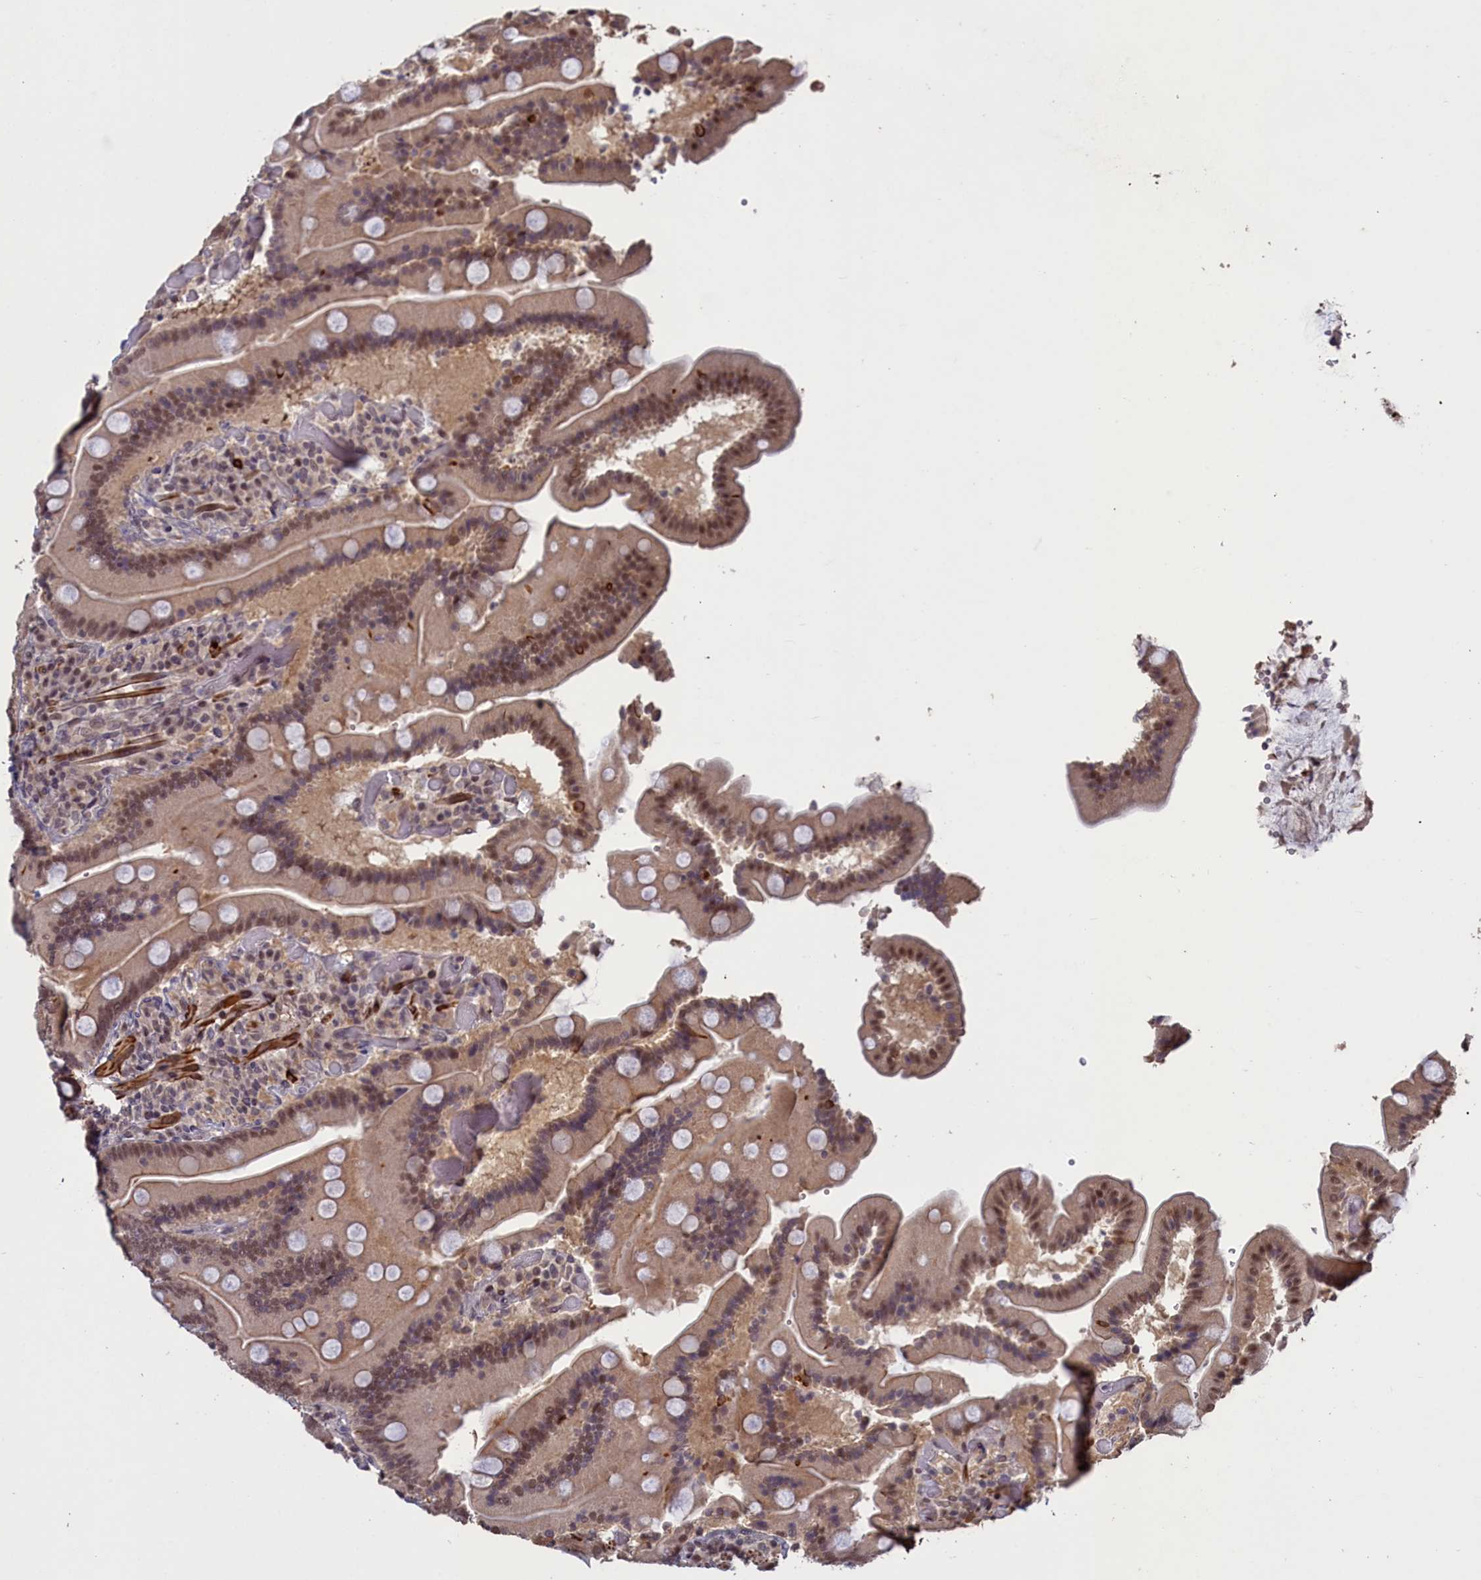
{"staining": {"intensity": "moderate", "quantity": ">75%", "location": "cytoplasmic/membranous,nuclear"}, "tissue": "duodenum", "cell_type": "Glandular cells", "image_type": "normal", "snomed": [{"axis": "morphology", "description": "Normal tissue, NOS"}, {"axis": "topography", "description": "Duodenum"}], "caption": "Moderate cytoplasmic/membranous,nuclear staining for a protein is present in approximately >75% of glandular cells of normal duodenum using immunohistochemistry (IHC).", "gene": "NAE1", "patient": {"sex": "female", "age": 62}}